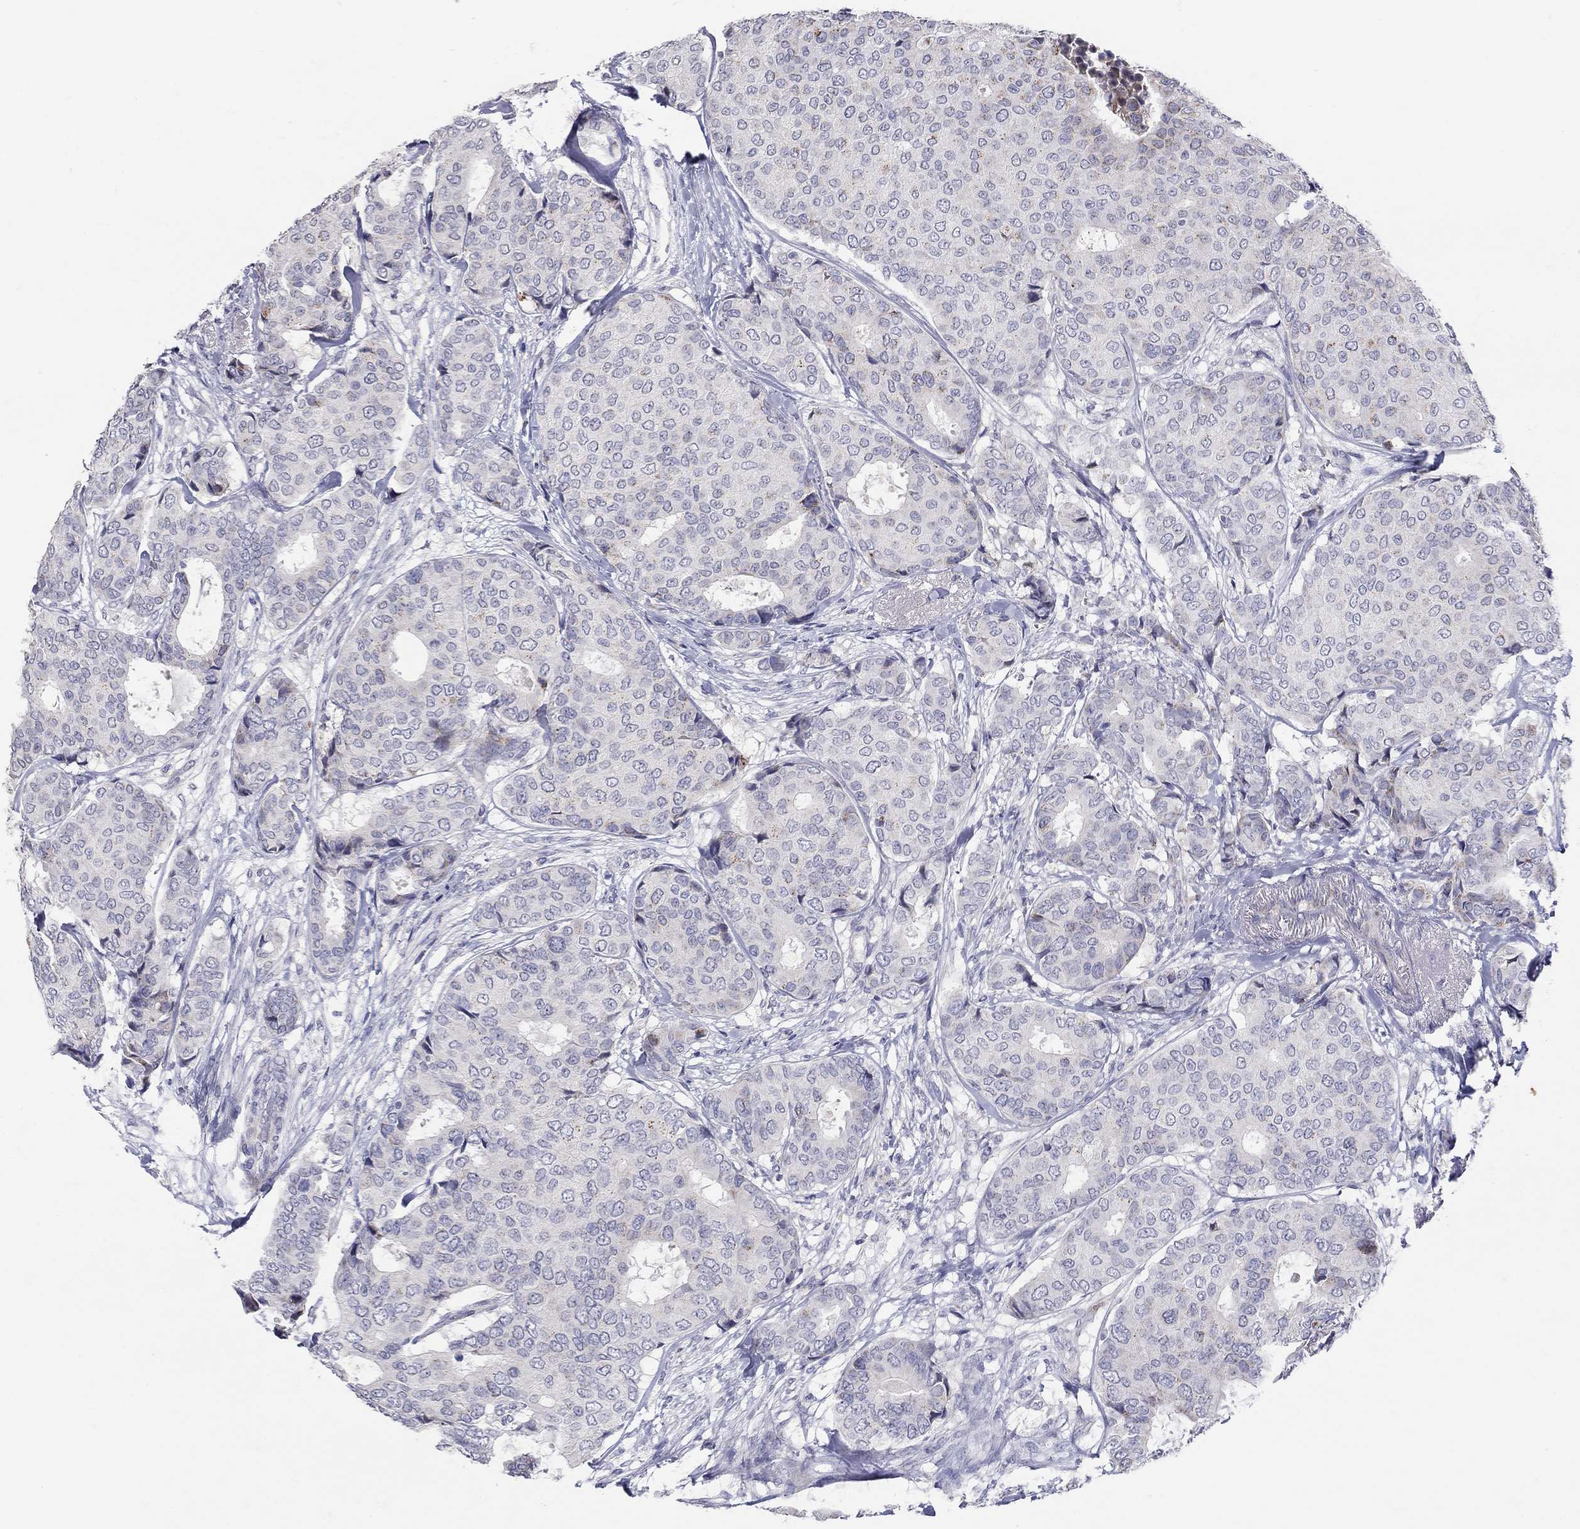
{"staining": {"intensity": "moderate", "quantity": "<25%", "location": "cytoplasmic/membranous"}, "tissue": "breast cancer", "cell_type": "Tumor cells", "image_type": "cancer", "snomed": [{"axis": "morphology", "description": "Duct carcinoma"}, {"axis": "topography", "description": "Breast"}], "caption": "DAB immunohistochemical staining of human infiltrating ductal carcinoma (breast) shows moderate cytoplasmic/membranous protein positivity in about <25% of tumor cells. (brown staining indicates protein expression, while blue staining denotes nuclei).", "gene": "HMX2", "patient": {"sex": "female", "age": 75}}